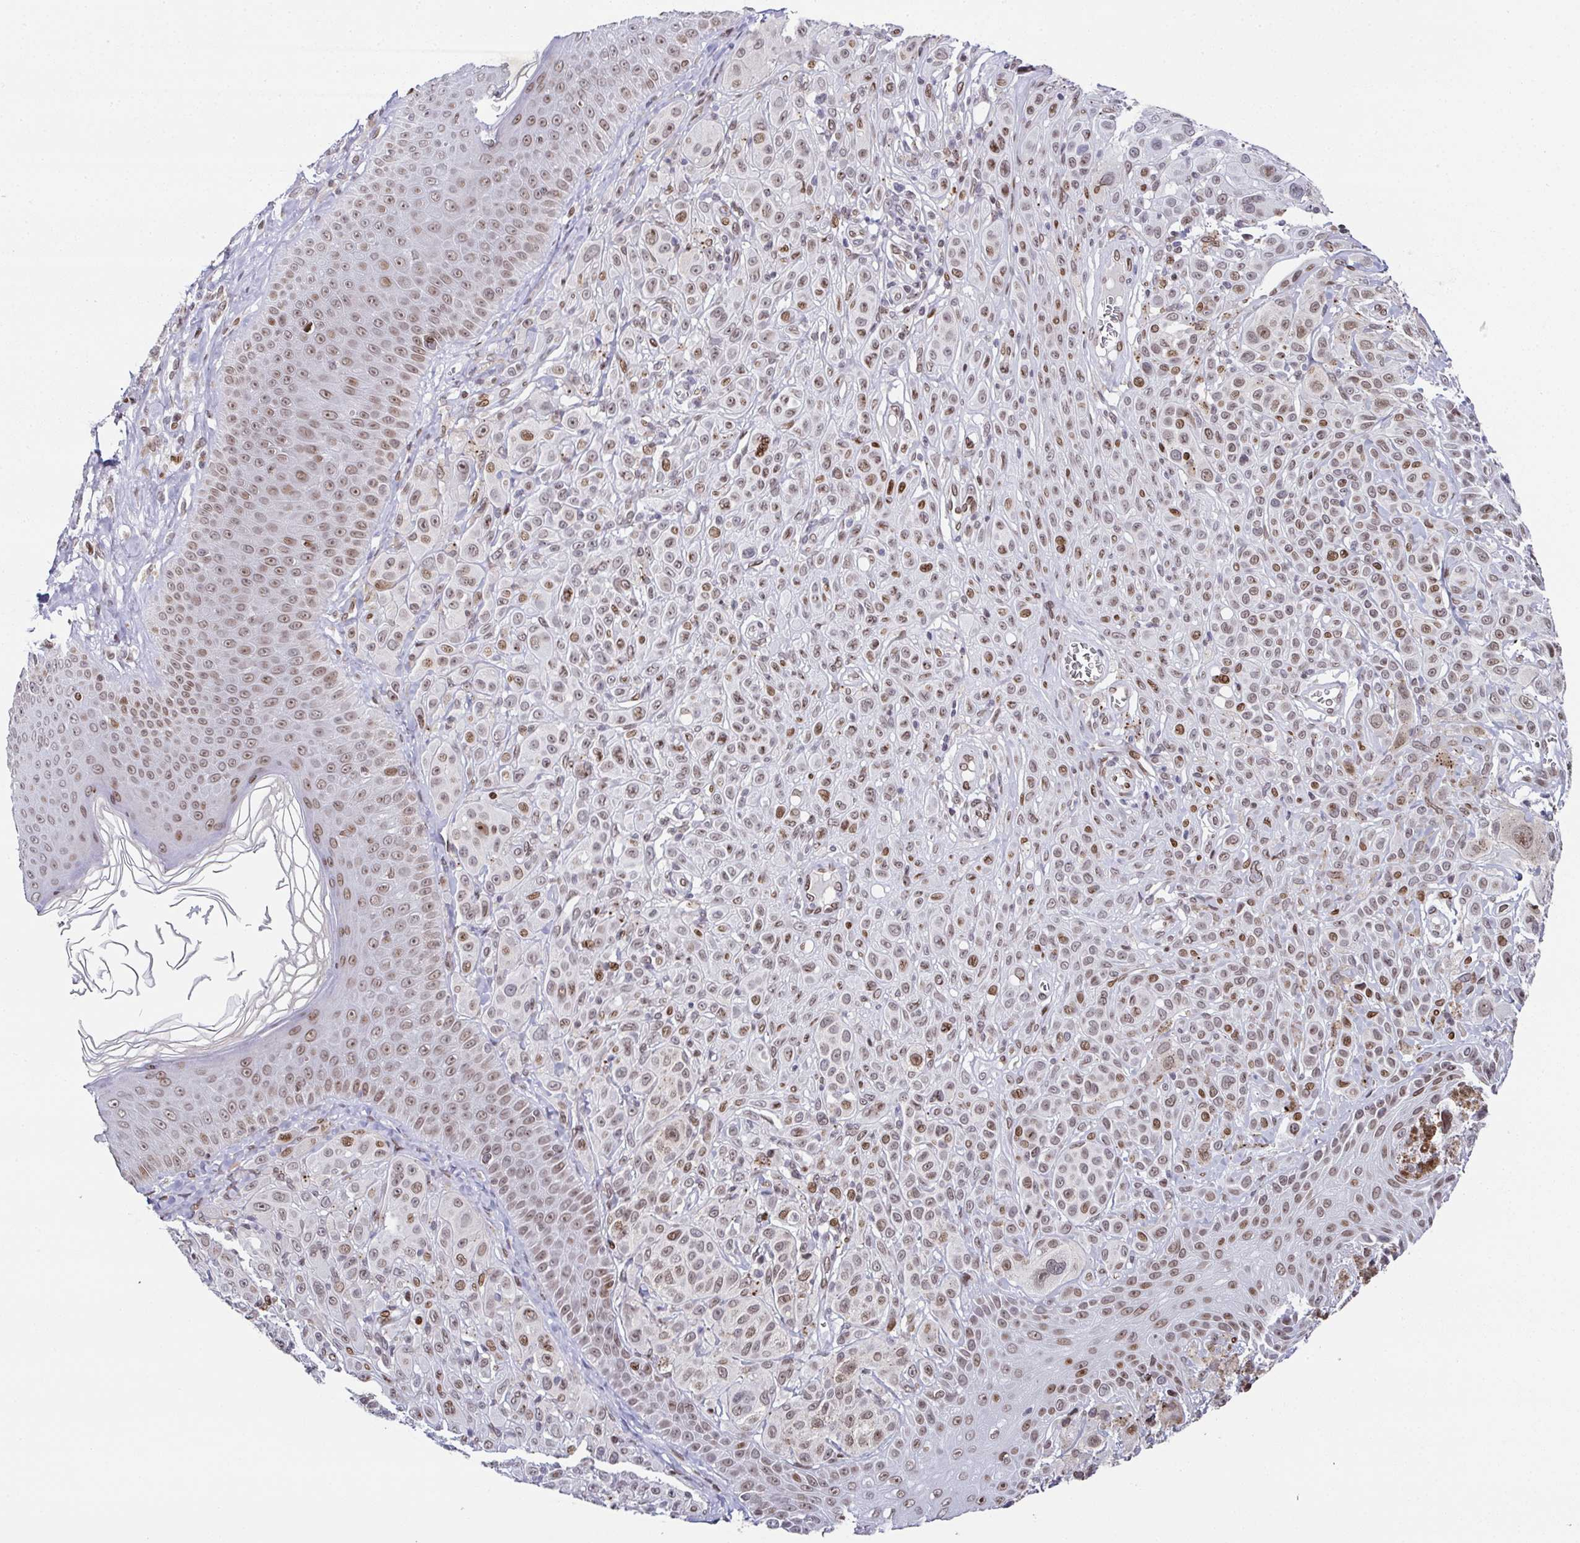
{"staining": {"intensity": "moderate", "quantity": "25%-75%", "location": "nuclear"}, "tissue": "melanoma", "cell_type": "Tumor cells", "image_type": "cancer", "snomed": [{"axis": "morphology", "description": "Malignant melanoma, NOS"}, {"axis": "topography", "description": "Skin"}], "caption": "This is an image of IHC staining of melanoma, which shows moderate expression in the nuclear of tumor cells.", "gene": "RB1", "patient": {"sex": "male", "age": 67}}